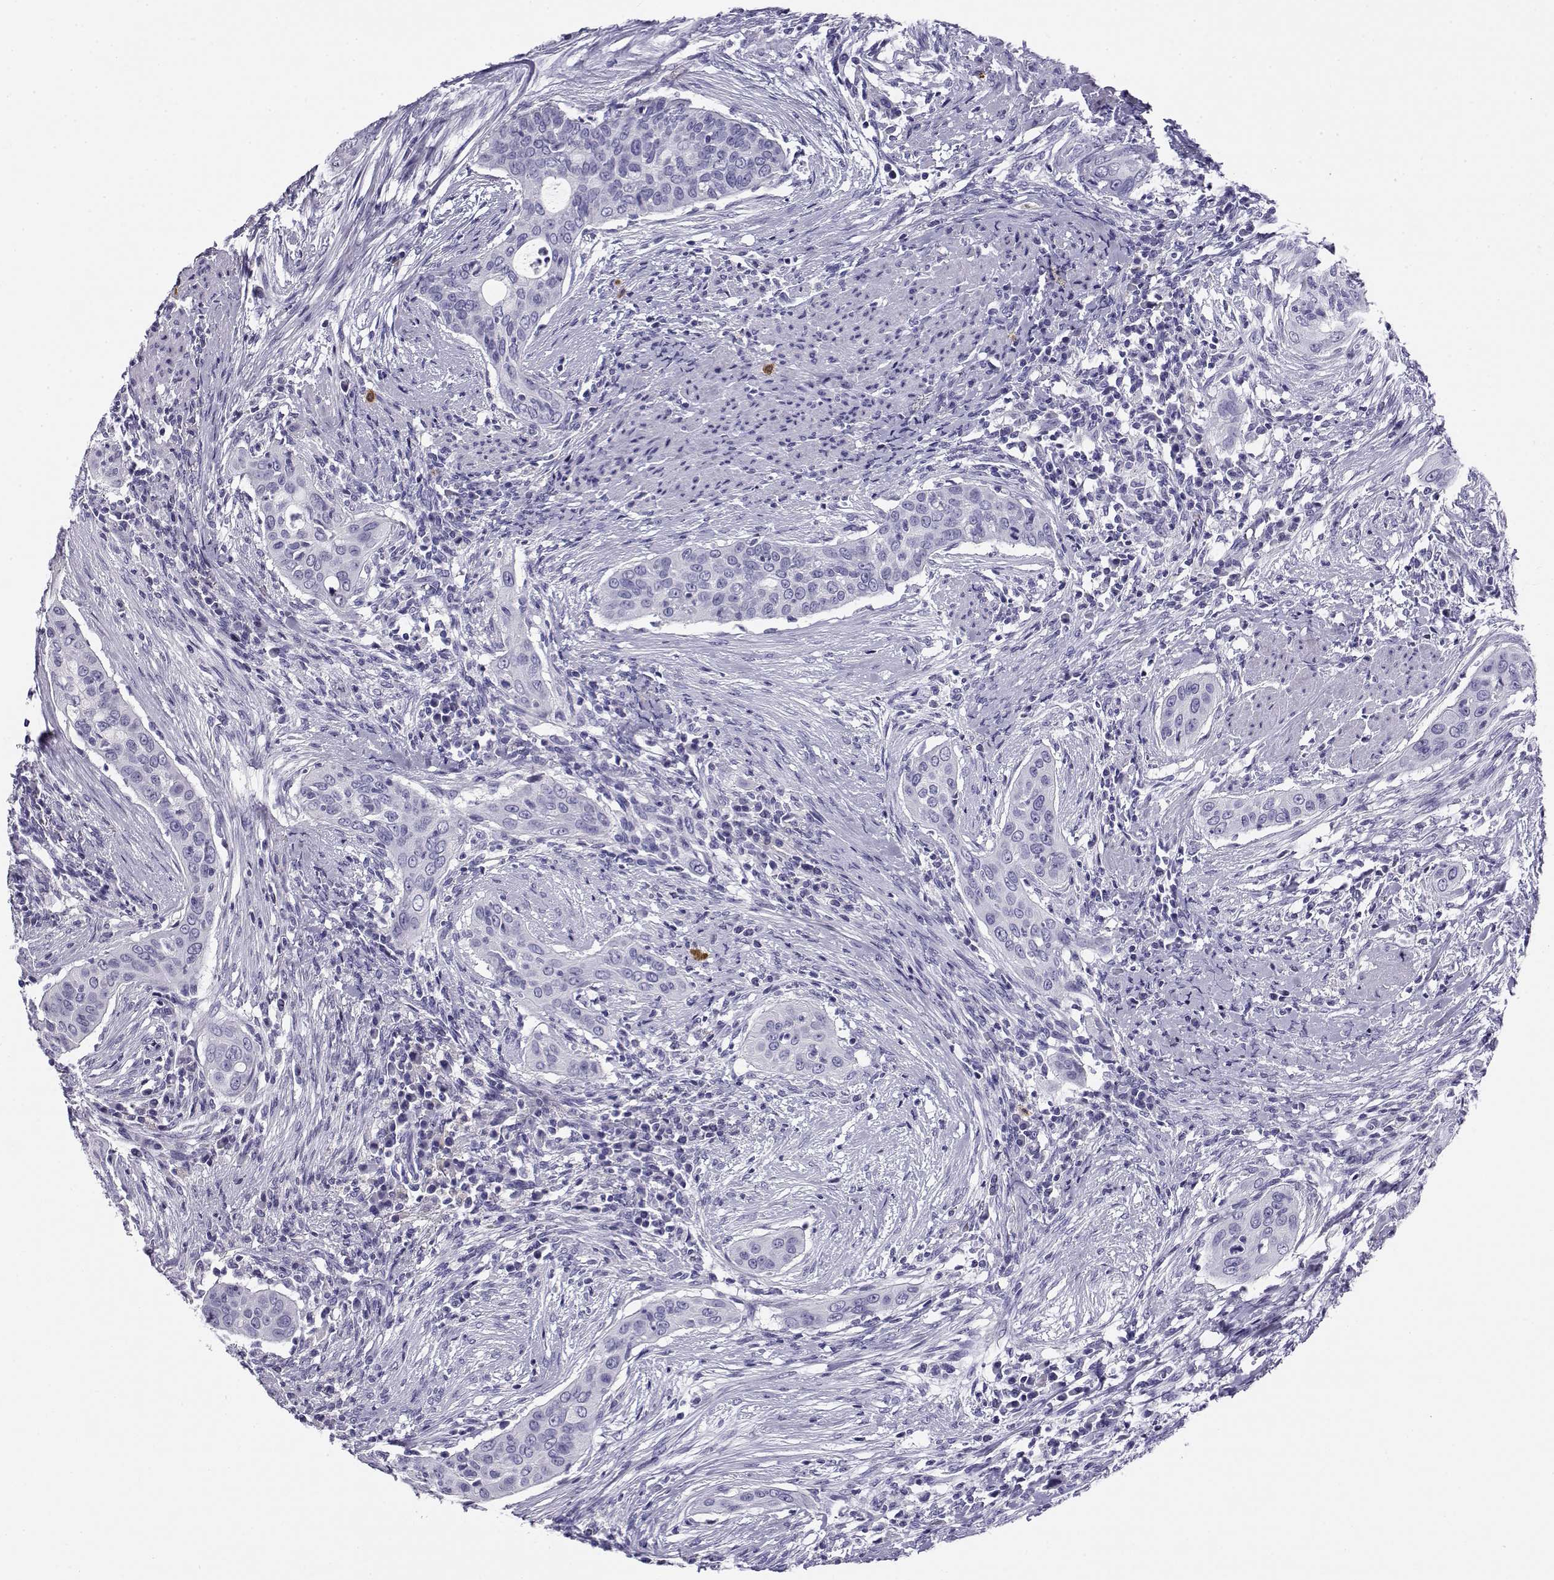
{"staining": {"intensity": "negative", "quantity": "none", "location": "none"}, "tissue": "urothelial cancer", "cell_type": "Tumor cells", "image_type": "cancer", "snomed": [{"axis": "morphology", "description": "Urothelial carcinoma, High grade"}, {"axis": "topography", "description": "Urinary bladder"}], "caption": "A micrograph of human high-grade urothelial carcinoma is negative for staining in tumor cells.", "gene": "CABS1", "patient": {"sex": "male", "age": 82}}